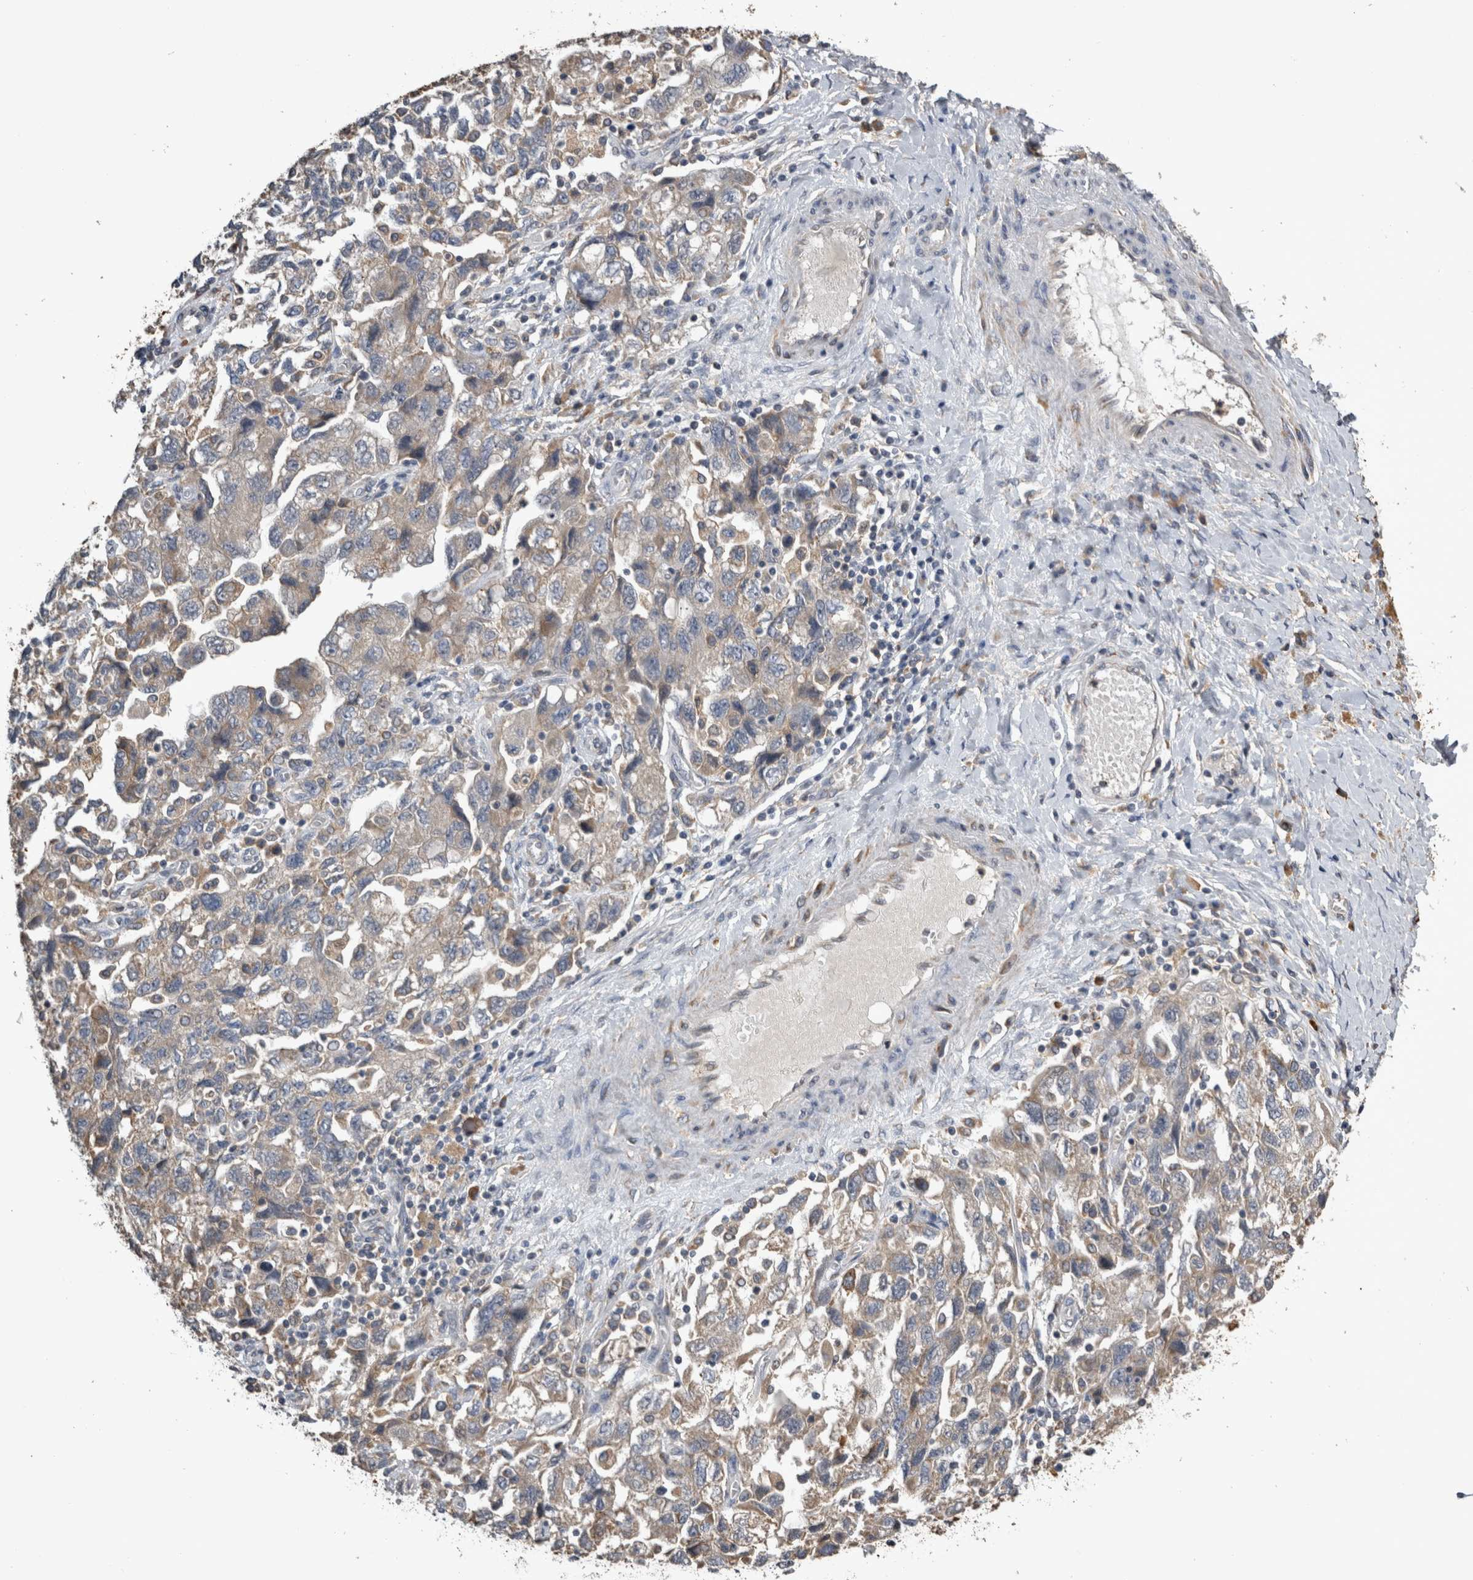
{"staining": {"intensity": "weak", "quantity": "25%-75%", "location": "cytoplasmic/membranous"}, "tissue": "ovarian cancer", "cell_type": "Tumor cells", "image_type": "cancer", "snomed": [{"axis": "morphology", "description": "Carcinoma, NOS"}, {"axis": "morphology", "description": "Cystadenocarcinoma, serous, NOS"}, {"axis": "topography", "description": "Ovary"}], "caption": "Human ovarian cancer stained with a protein marker exhibits weak staining in tumor cells.", "gene": "ANXA13", "patient": {"sex": "female", "age": 69}}